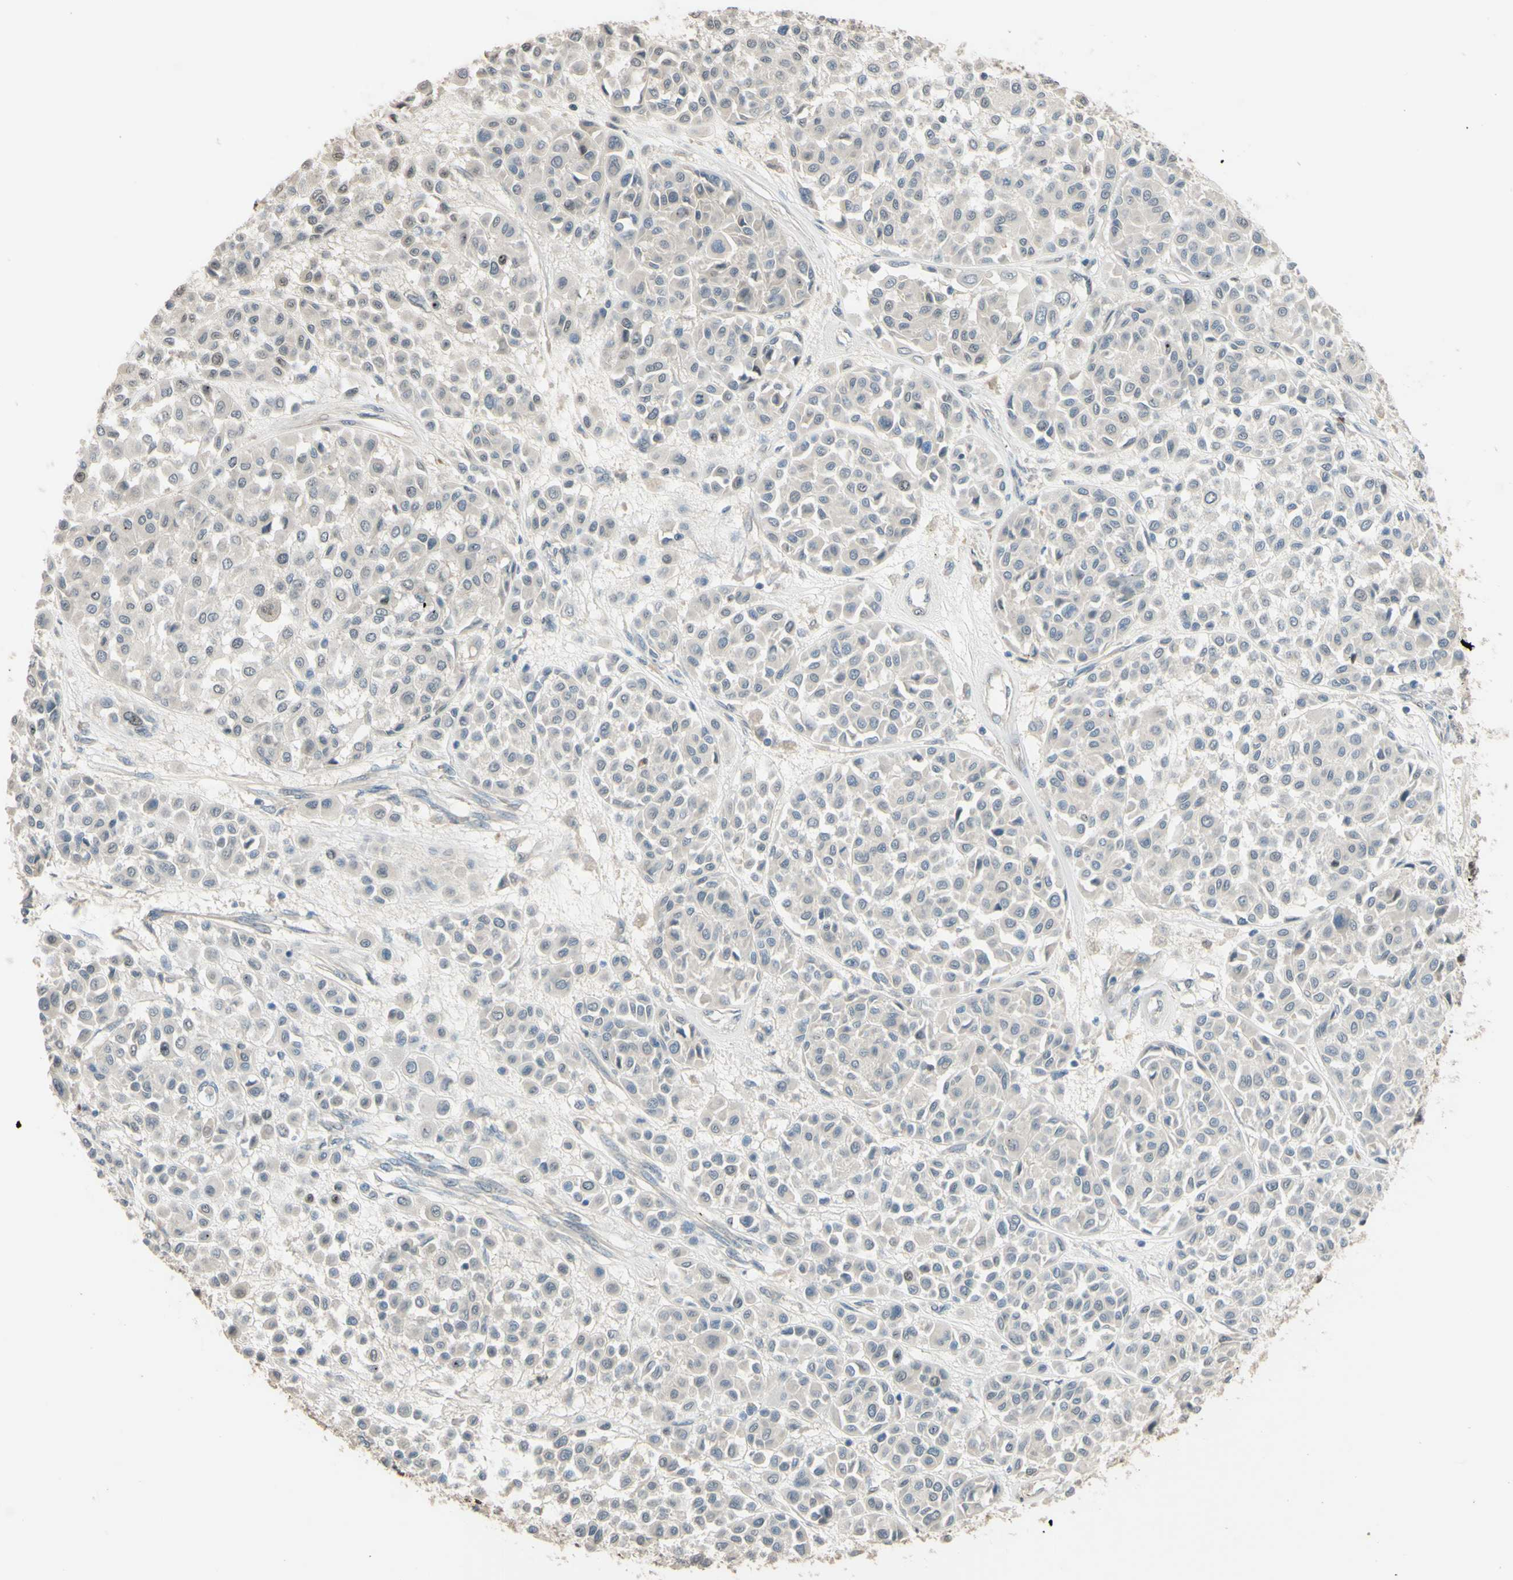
{"staining": {"intensity": "negative", "quantity": "none", "location": "none"}, "tissue": "melanoma", "cell_type": "Tumor cells", "image_type": "cancer", "snomed": [{"axis": "morphology", "description": "Malignant melanoma, Metastatic site"}, {"axis": "topography", "description": "Soft tissue"}], "caption": "The histopathology image displays no significant expression in tumor cells of malignant melanoma (metastatic site).", "gene": "SMIM19", "patient": {"sex": "male", "age": 41}}